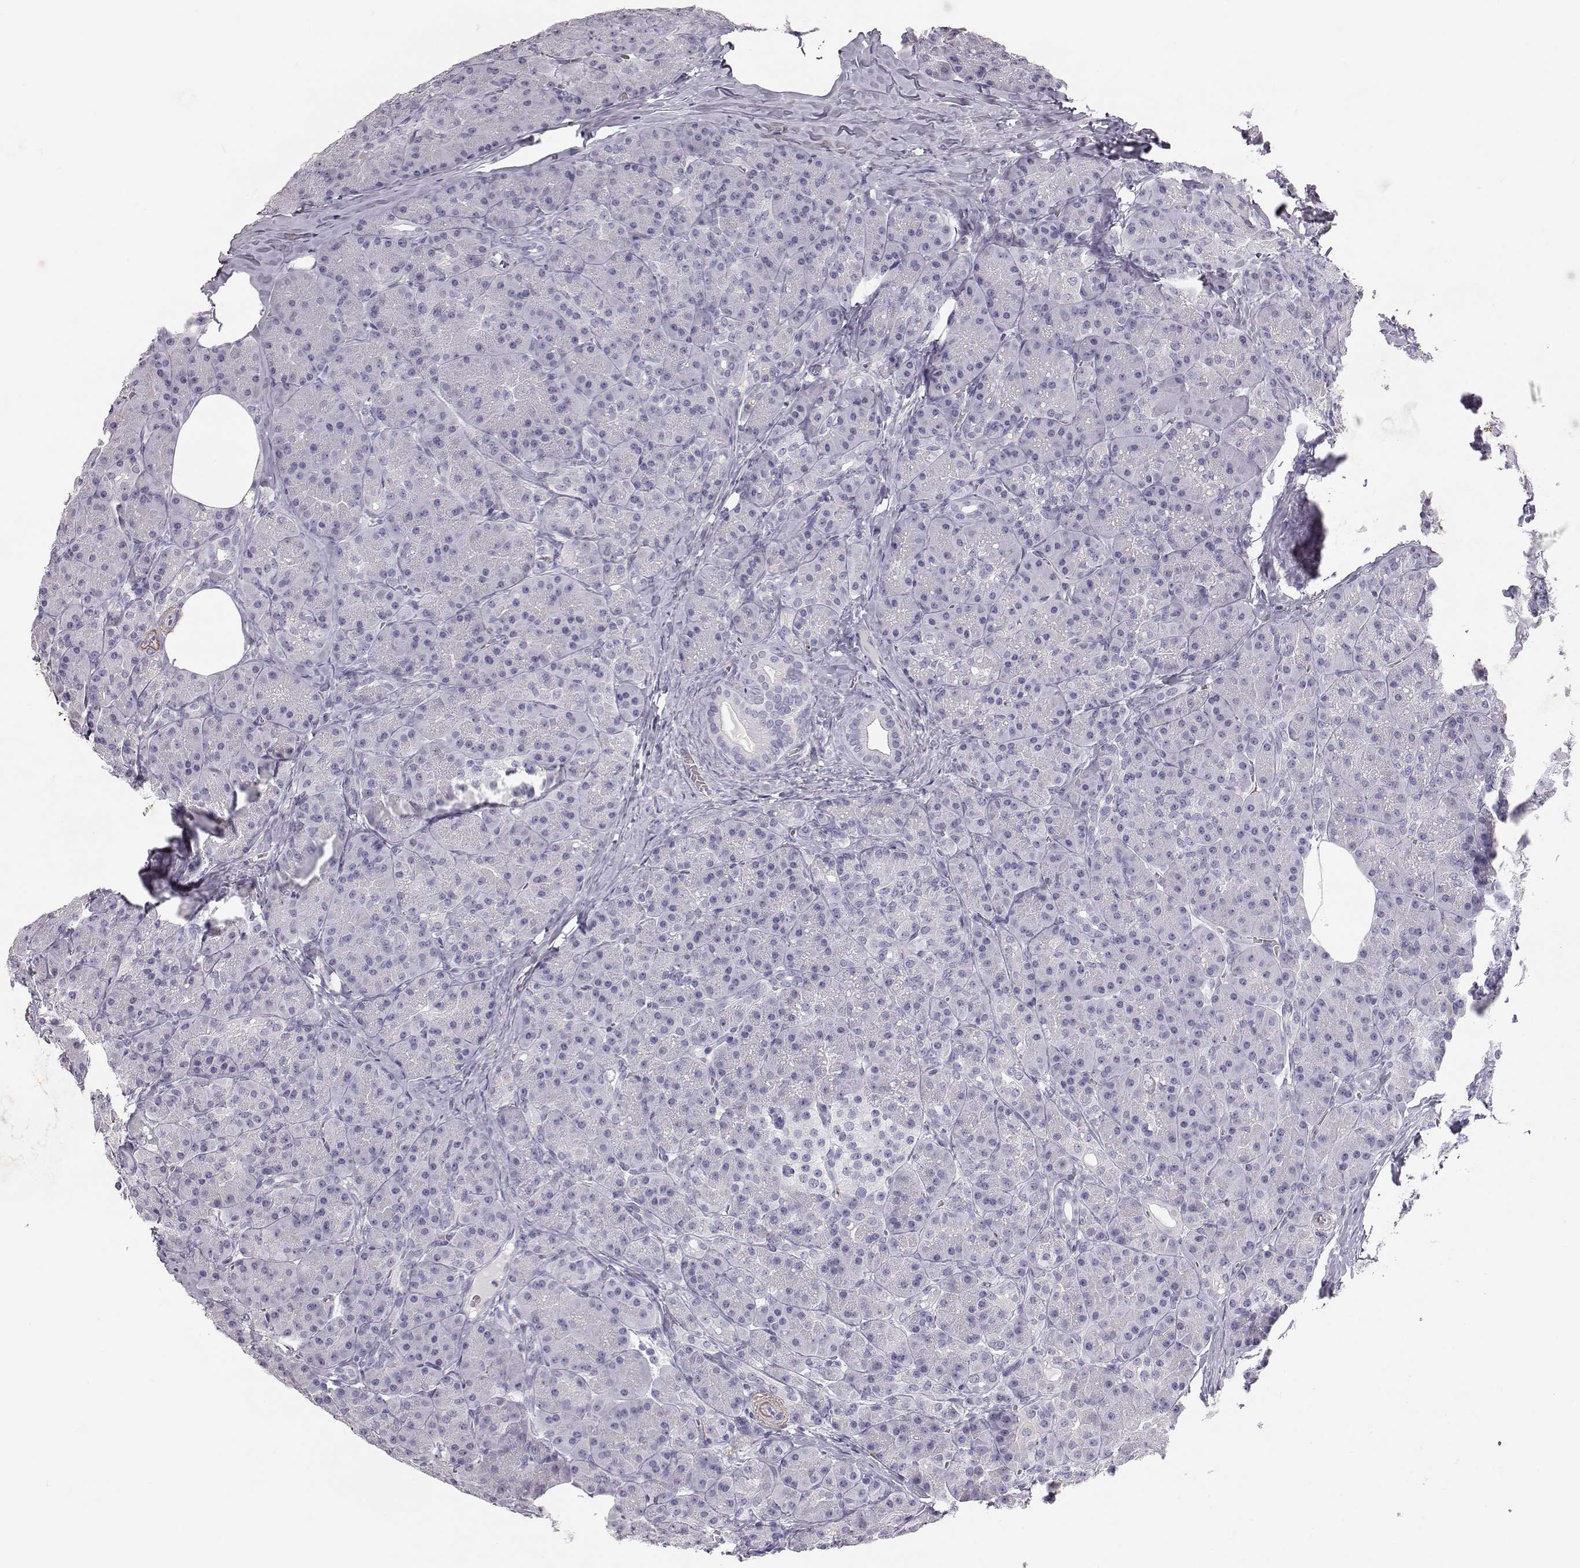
{"staining": {"intensity": "negative", "quantity": "none", "location": "none"}, "tissue": "pancreas", "cell_type": "Exocrine glandular cells", "image_type": "normal", "snomed": [{"axis": "morphology", "description": "Normal tissue, NOS"}, {"axis": "topography", "description": "Pancreas"}], "caption": "Immunohistochemical staining of benign human pancreas exhibits no significant positivity in exocrine glandular cells.", "gene": "KRTAP16", "patient": {"sex": "male", "age": 57}}